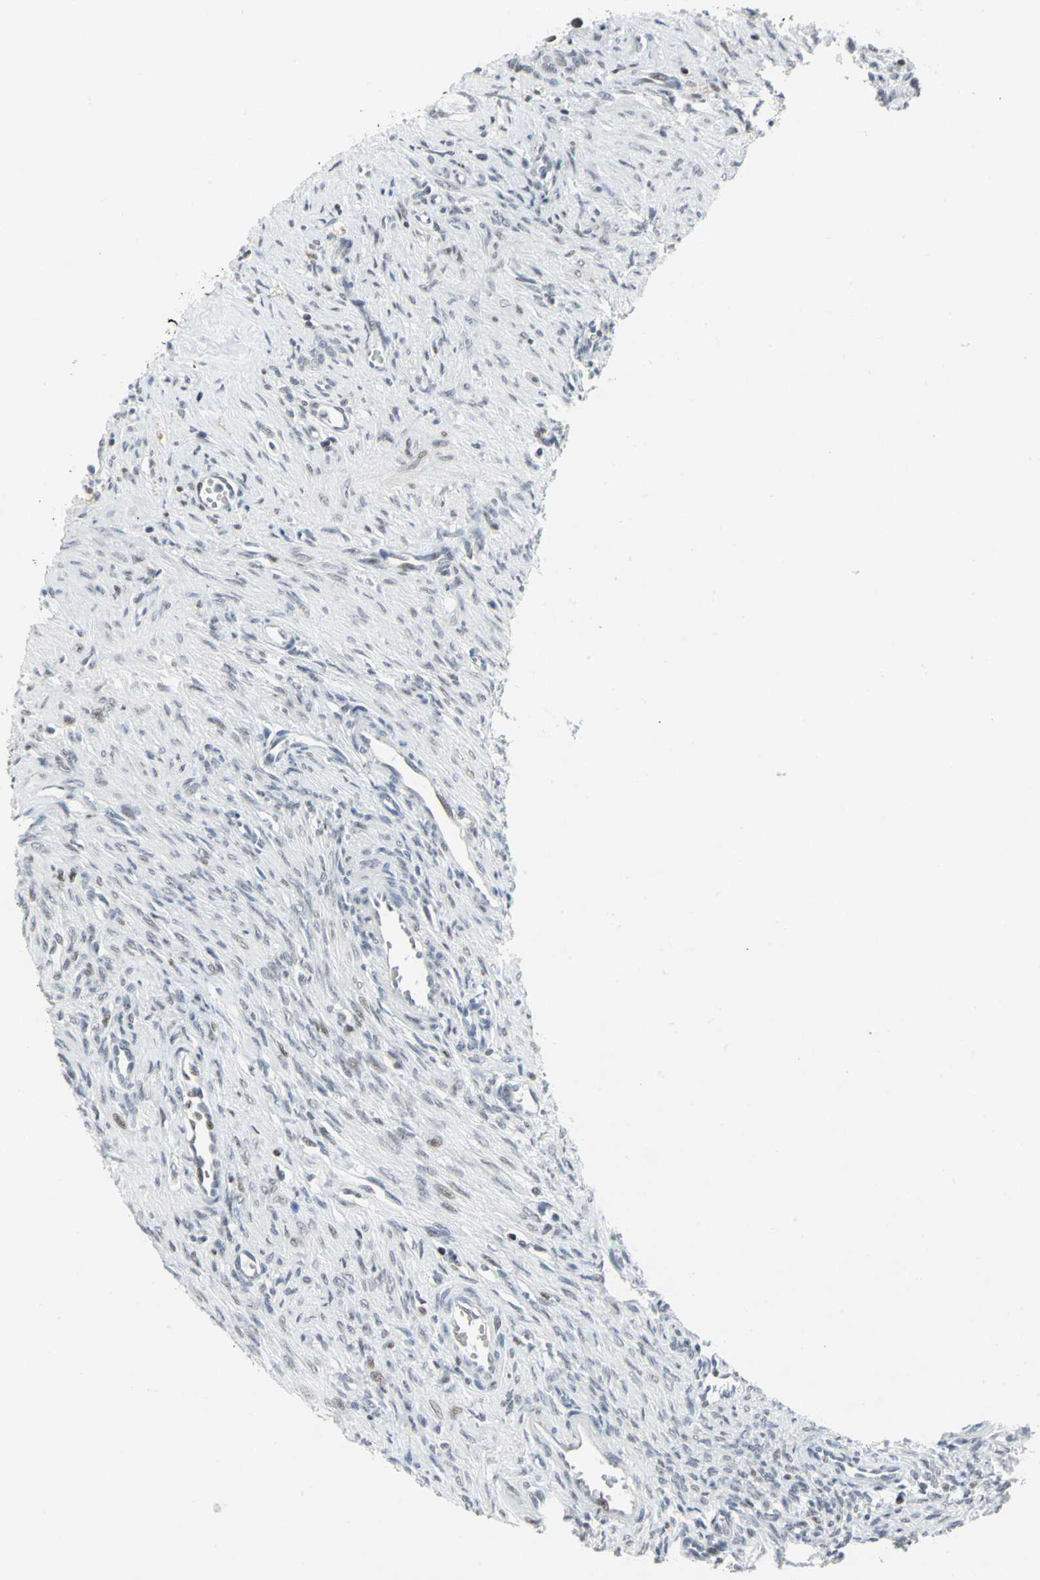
{"staining": {"intensity": "weak", "quantity": "<25%", "location": "nuclear"}, "tissue": "ovary", "cell_type": "Ovarian stroma cells", "image_type": "normal", "snomed": [{"axis": "morphology", "description": "Normal tissue, NOS"}, {"axis": "topography", "description": "Ovary"}], "caption": "Immunohistochemistry (IHC) photomicrograph of unremarkable ovary stained for a protein (brown), which reveals no expression in ovarian stroma cells.", "gene": "RPA1", "patient": {"sex": "female", "age": 33}}